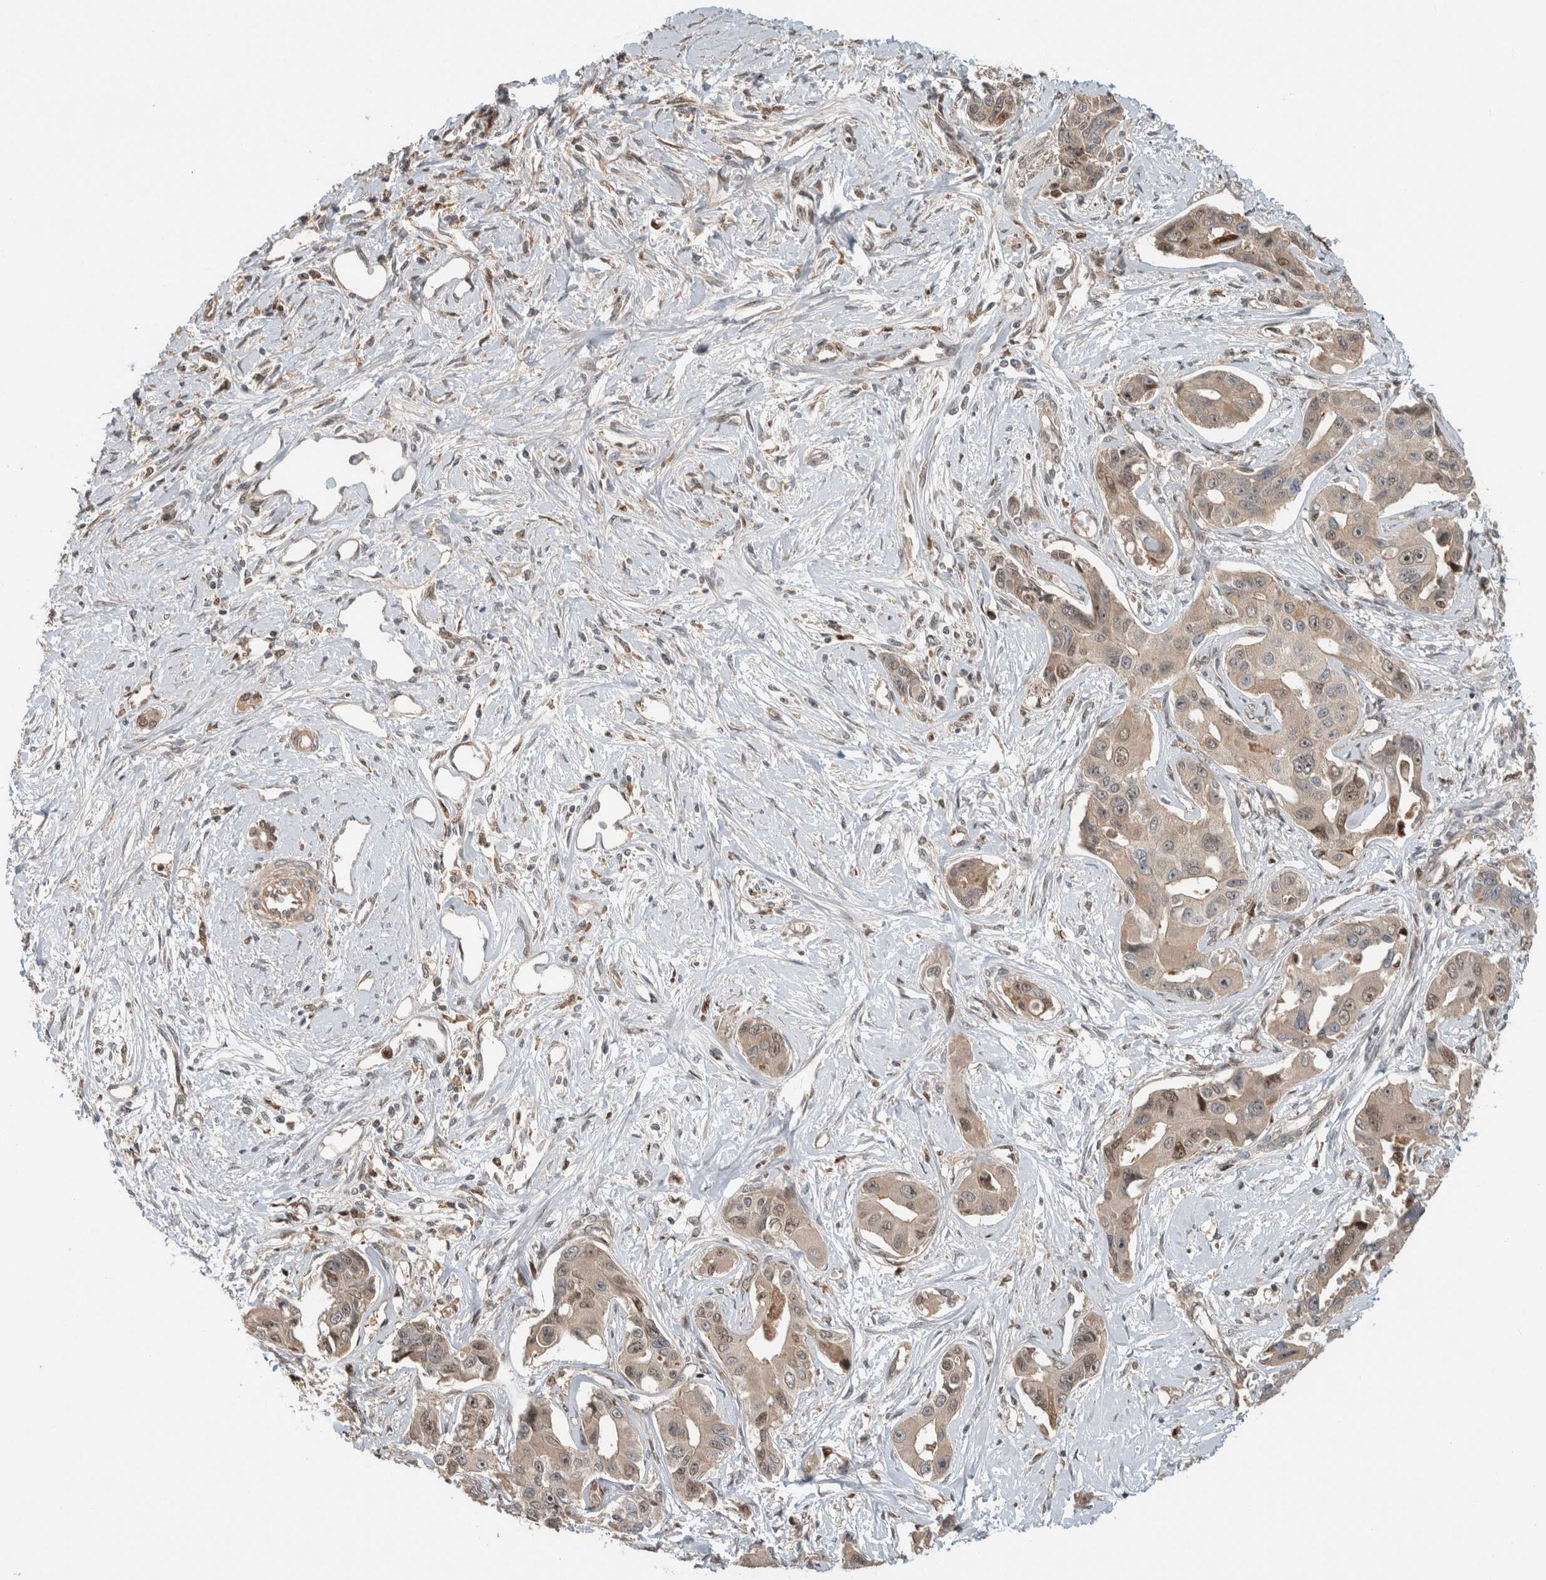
{"staining": {"intensity": "weak", "quantity": "25%-75%", "location": "cytoplasmic/membranous,nuclear"}, "tissue": "liver cancer", "cell_type": "Tumor cells", "image_type": "cancer", "snomed": [{"axis": "morphology", "description": "Cholangiocarcinoma"}, {"axis": "topography", "description": "Liver"}], "caption": "This image reveals IHC staining of cholangiocarcinoma (liver), with low weak cytoplasmic/membranous and nuclear positivity in approximately 25%-75% of tumor cells.", "gene": "INSRR", "patient": {"sex": "male", "age": 59}}